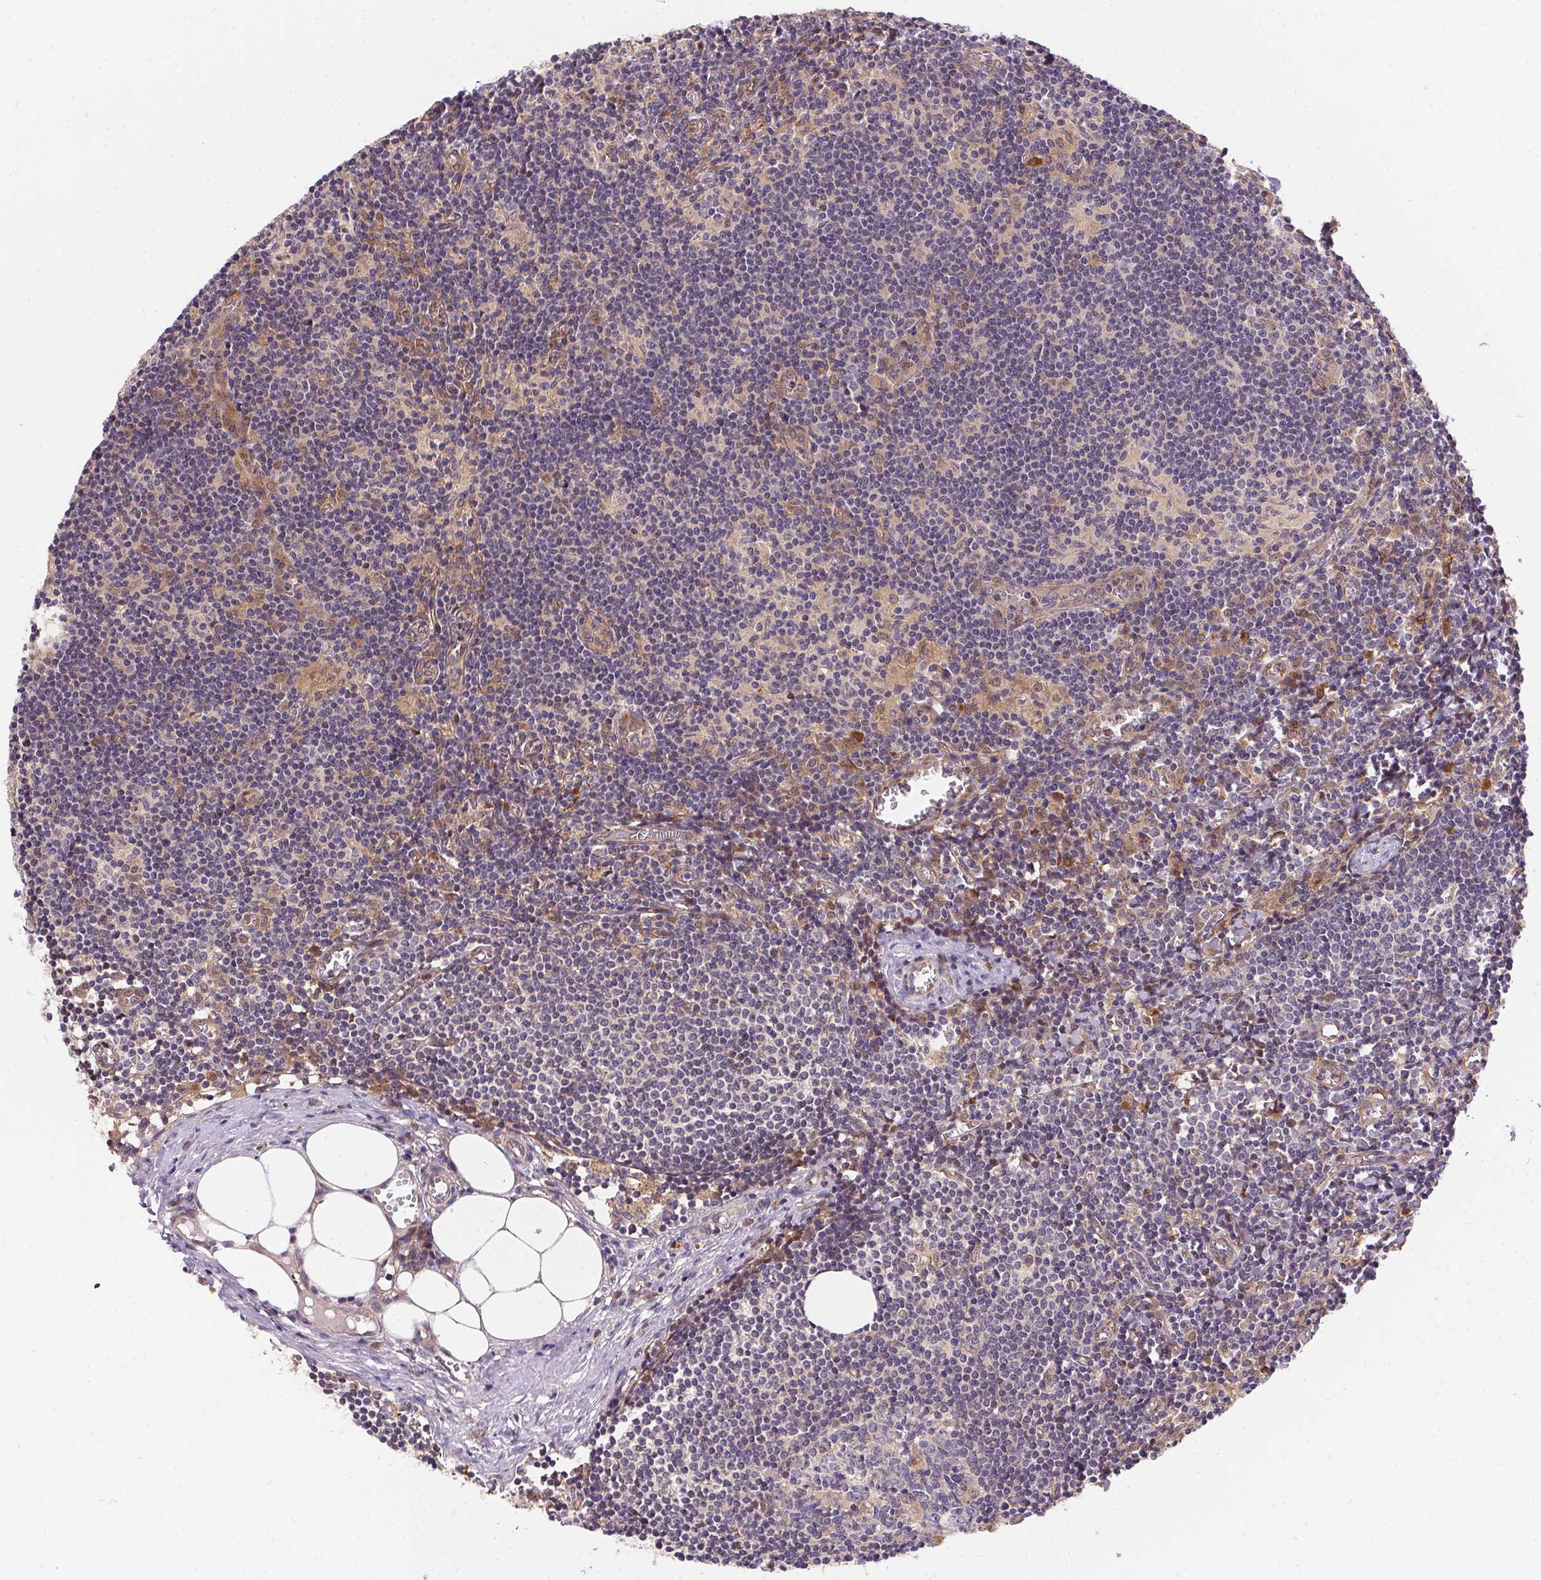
{"staining": {"intensity": "moderate", "quantity": "<25%", "location": "nuclear"}, "tissue": "lymph node", "cell_type": "Germinal center cells", "image_type": "normal", "snomed": [{"axis": "morphology", "description": "Normal tissue, NOS"}, {"axis": "topography", "description": "Lymph node"}], "caption": "A histopathology image of lymph node stained for a protein displays moderate nuclear brown staining in germinal center cells.", "gene": "NUDT16", "patient": {"sex": "female", "age": 52}}